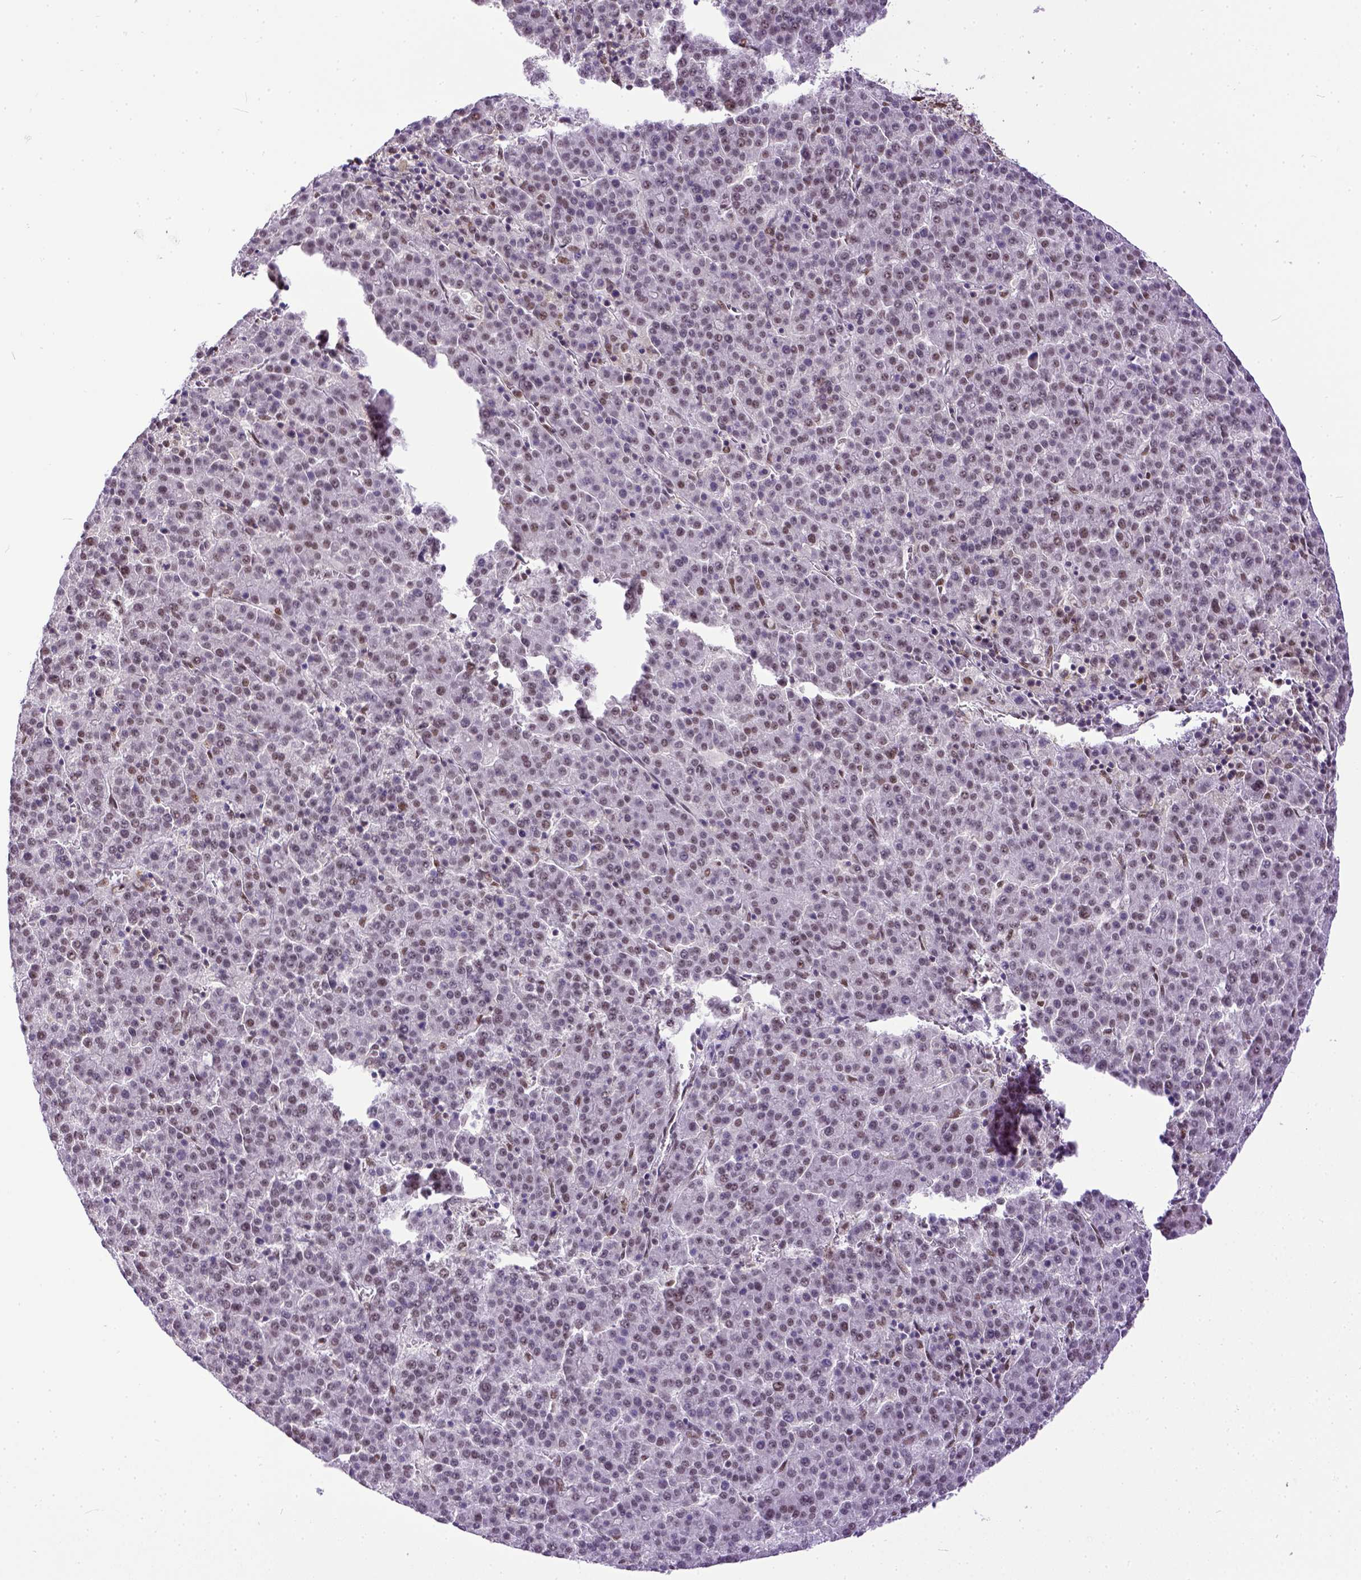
{"staining": {"intensity": "moderate", "quantity": "25%-75%", "location": "nuclear"}, "tissue": "liver cancer", "cell_type": "Tumor cells", "image_type": "cancer", "snomed": [{"axis": "morphology", "description": "Carcinoma, Hepatocellular, NOS"}, {"axis": "topography", "description": "Liver"}], "caption": "This histopathology image shows IHC staining of liver cancer (hepatocellular carcinoma), with medium moderate nuclear staining in approximately 25%-75% of tumor cells.", "gene": "ERCC1", "patient": {"sex": "female", "age": 58}}